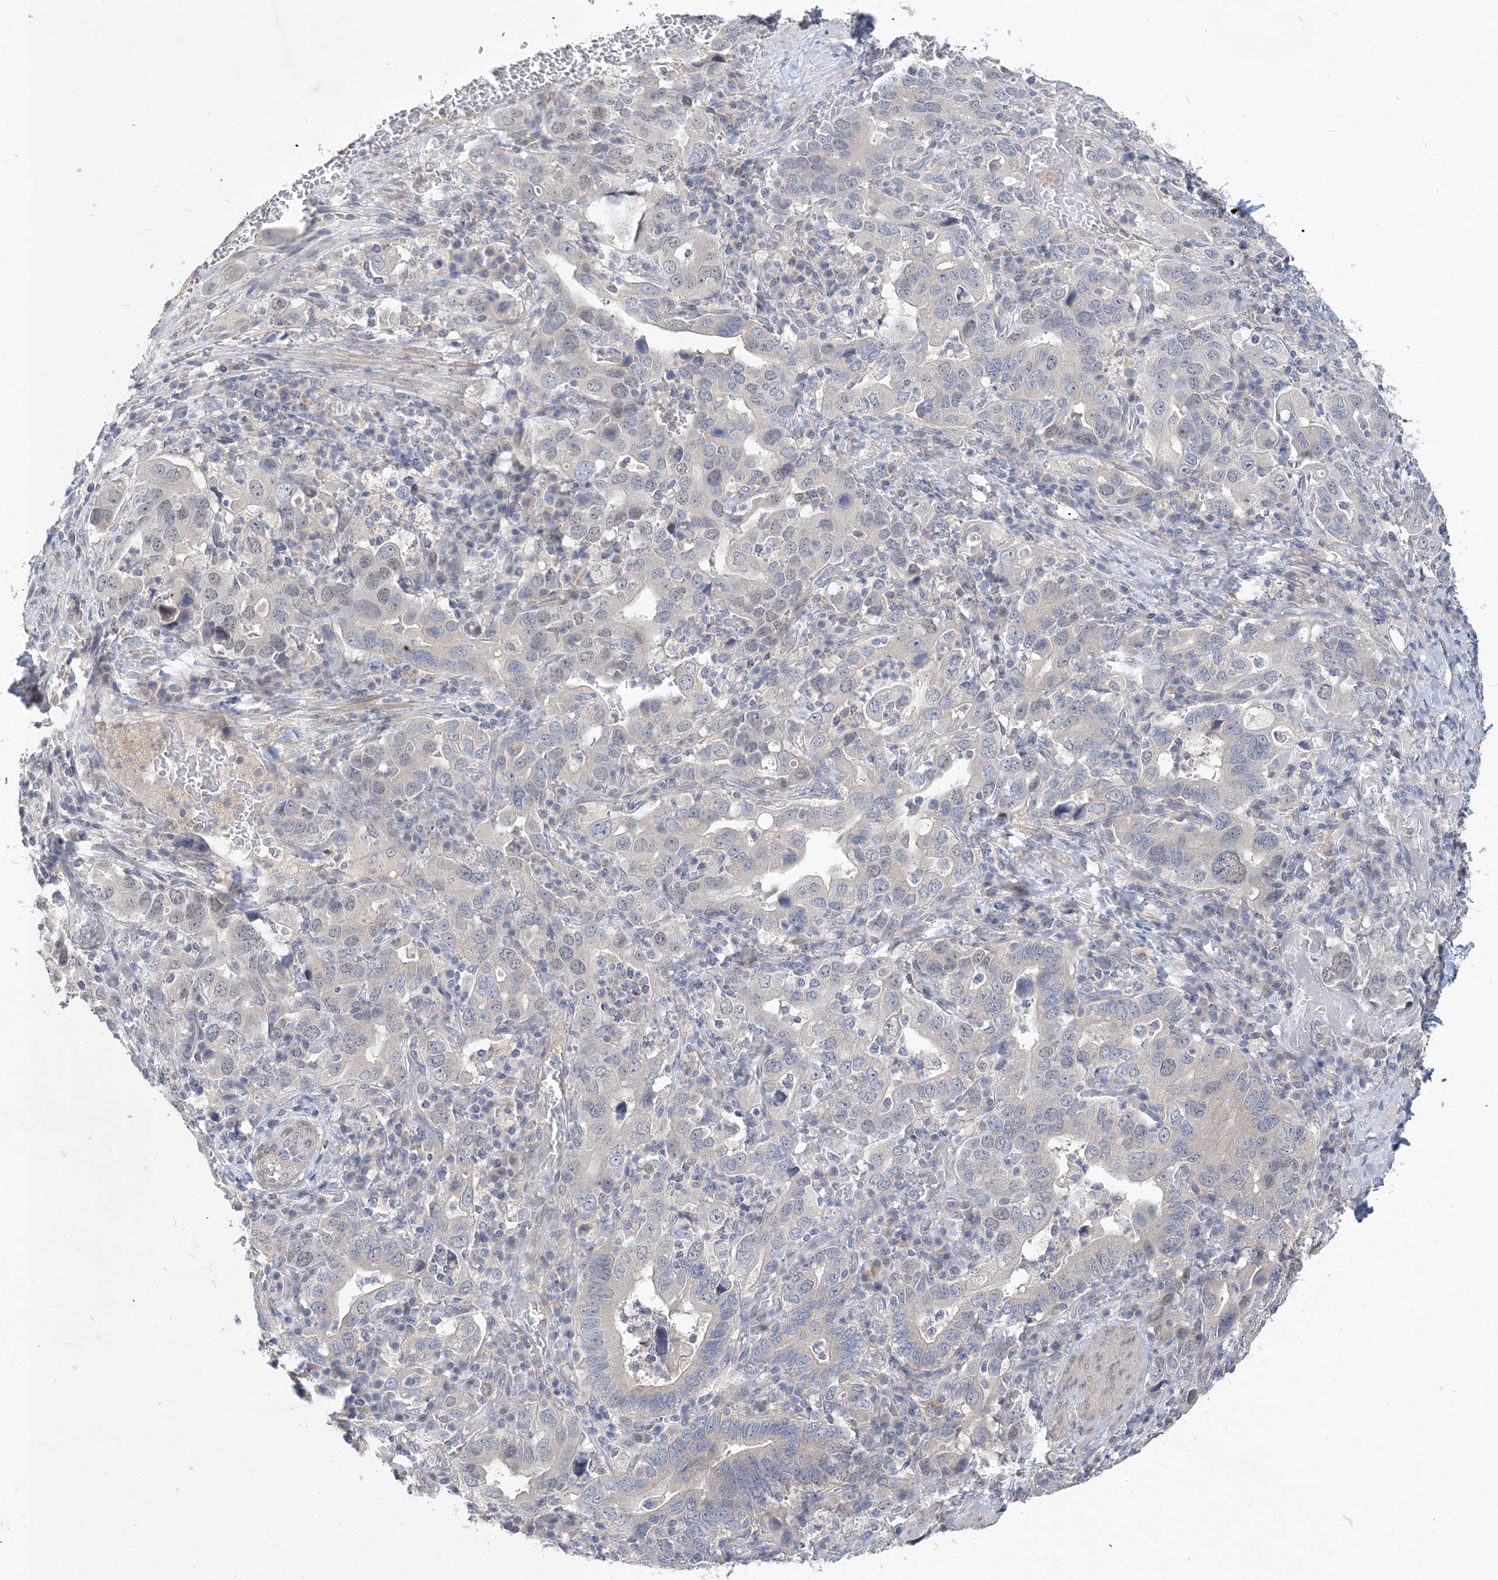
{"staining": {"intensity": "negative", "quantity": "none", "location": "none"}, "tissue": "stomach cancer", "cell_type": "Tumor cells", "image_type": "cancer", "snomed": [{"axis": "morphology", "description": "Adenocarcinoma, NOS"}, {"axis": "topography", "description": "Stomach, upper"}], "caption": "Immunohistochemistry photomicrograph of neoplastic tissue: stomach cancer stained with DAB (3,3'-diaminobenzidine) exhibits no significant protein staining in tumor cells. The staining was performed using DAB to visualize the protein expression in brown, while the nuclei were stained in blue with hematoxylin (Magnification: 20x).", "gene": "ANKRD35", "patient": {"sex": "male", "age": 62}}